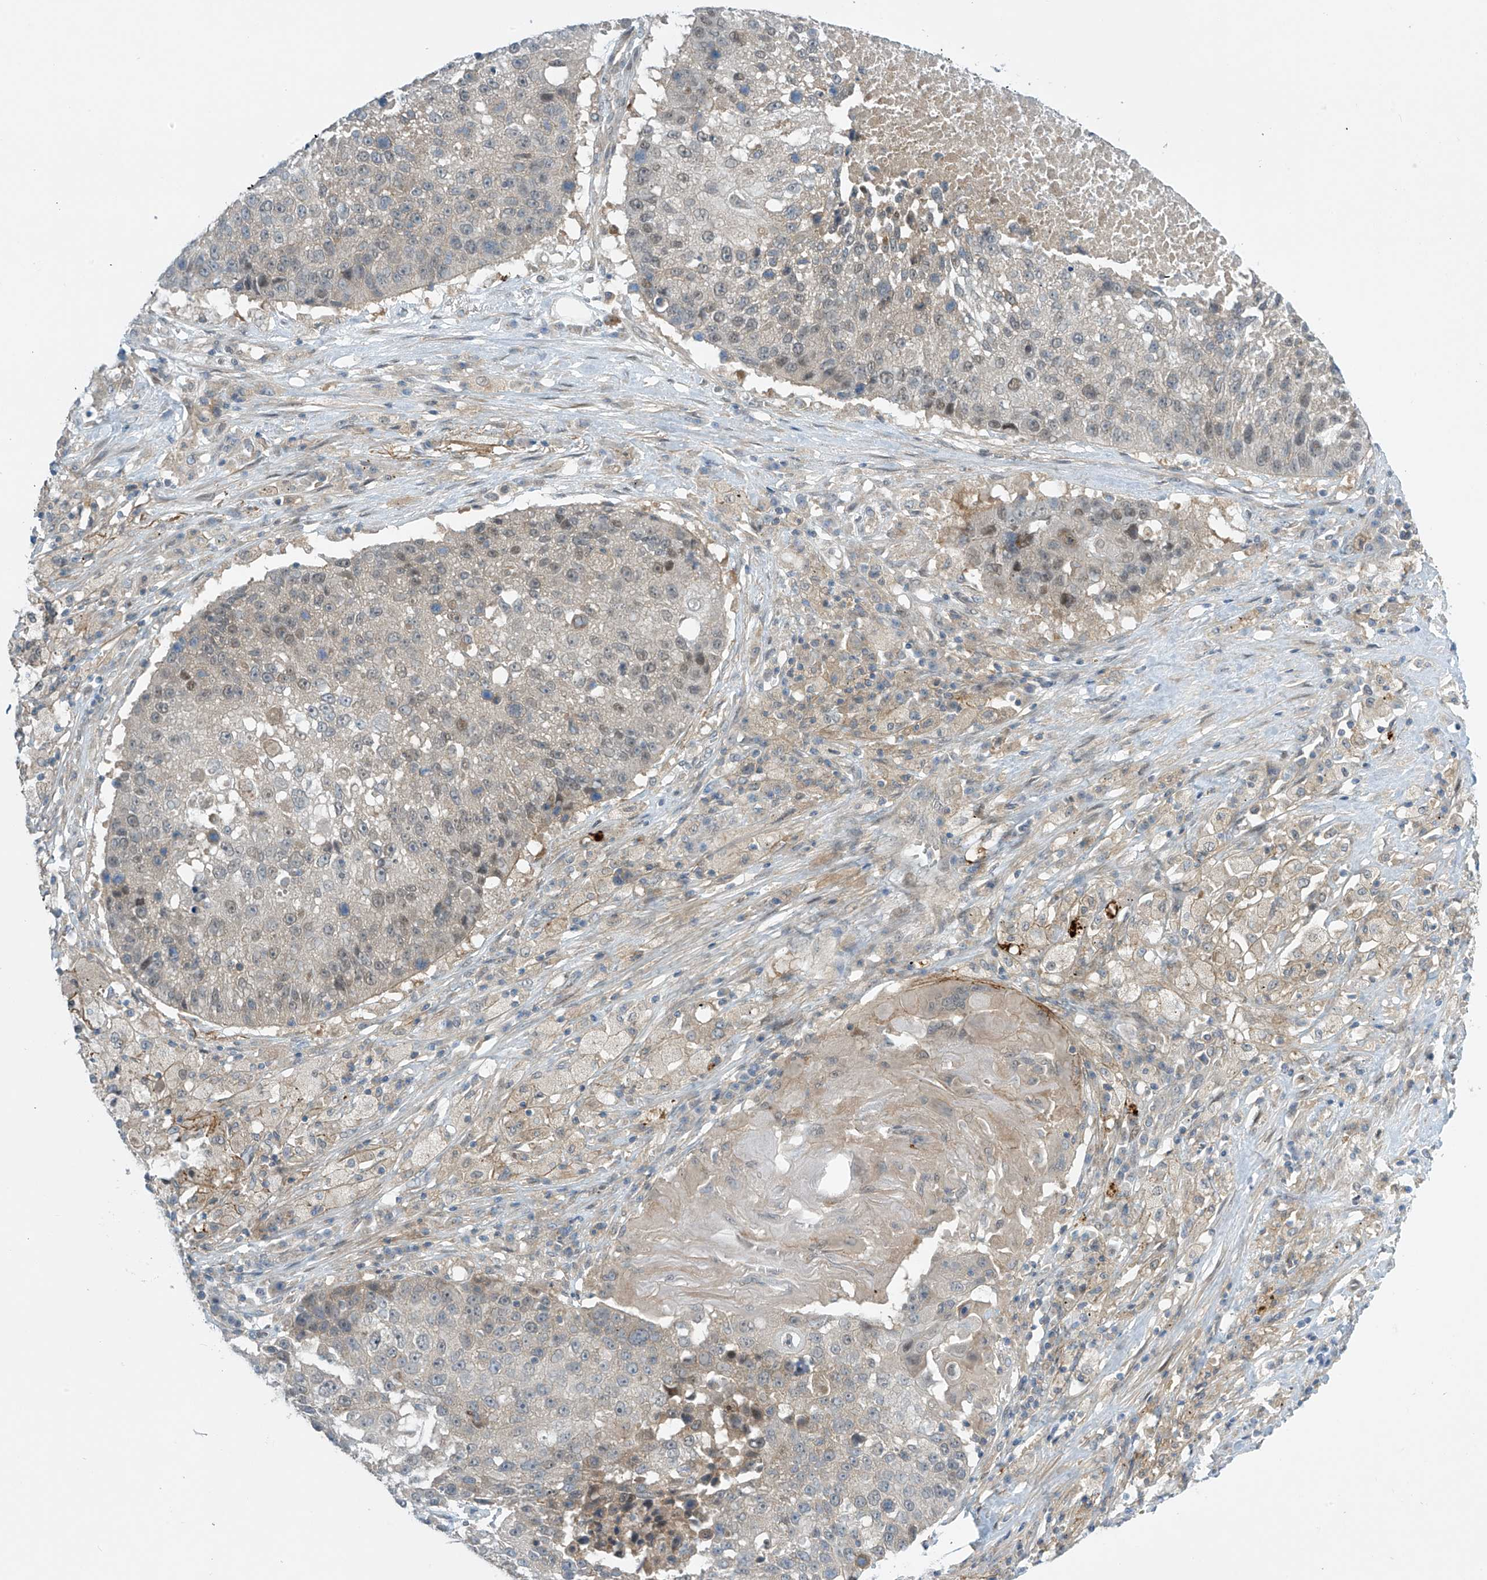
{"staining": {"intensity": "negative", "quantity": "none", "location": "none"}, "tissue": "lung cancer", "cell_type": "Tumor cells", "image_type": "cancer", "snomed": [{"axis": "morphology", "description": "Squamous cell carcinoma, NOS"}, {"axis": "topography", "description": "Lung"}], "caption": "IHC image of neoplastic tissue: lung cancer stained with DAB demonstrates no significant protein positivity in tumor cells. (DAB immunohistochemistry (IHC) with hematoxylin counter stain).", "gene": "FSD1L", "patient": {"sex": "male", "age": 61}}